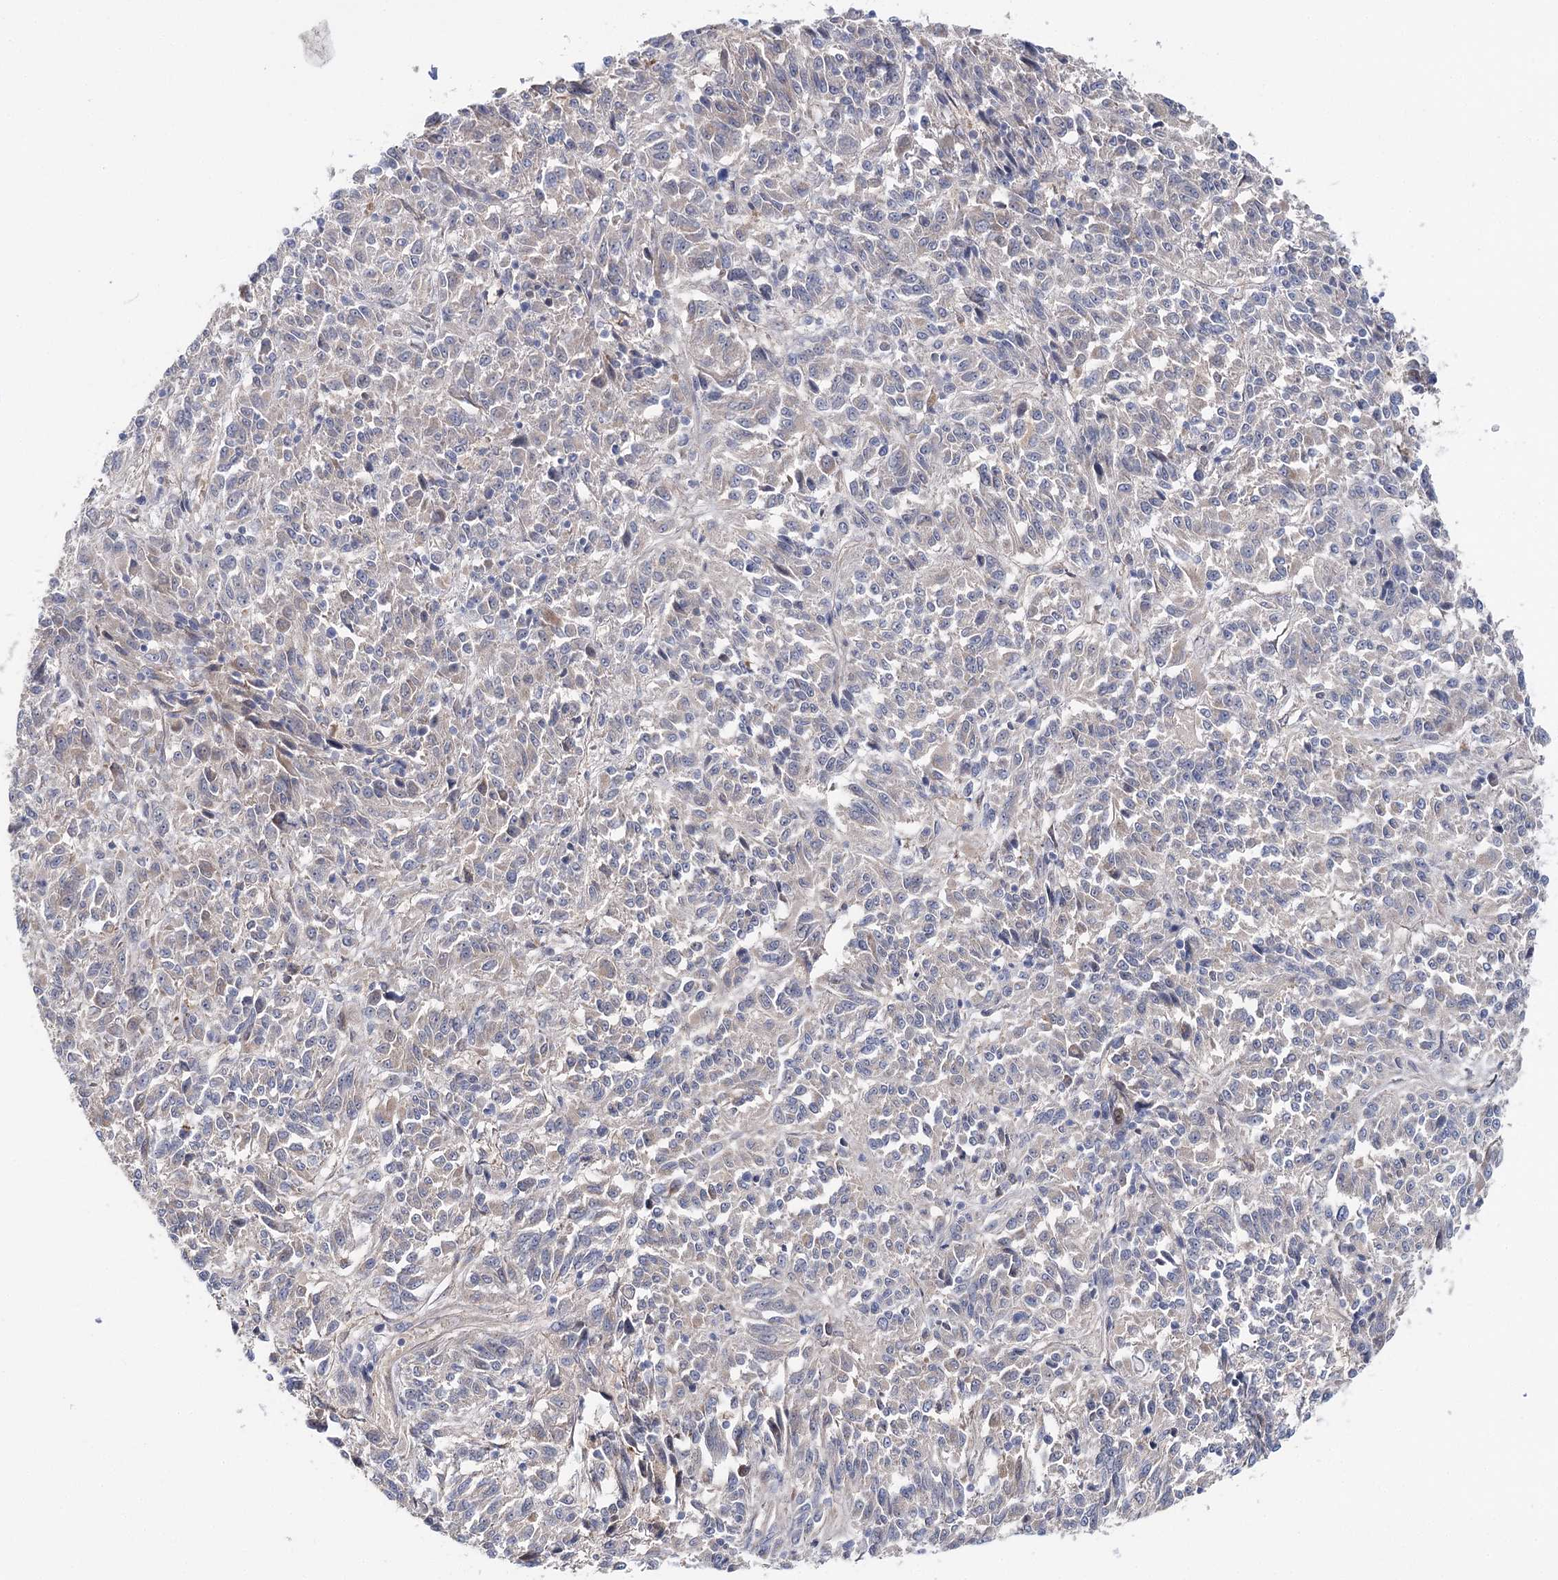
{"staining": {"intensity": "negative", "quantity": "none", "location": "none"}, "tissue": "melanoma", "cell_type": "Tumor cells", "image_type": "cancer", "snomed": [{"axis": "morphology", "description": "Malignant melanoma, Metastatic site"}, {"axis": "topography", "description": "Lung"}], "caption": "Immunohistochemical staining of melanoma displays no significant expression in tumor cells.", "gene": "LRRC14B", "patient": {"sex": "male", "age": 64}}